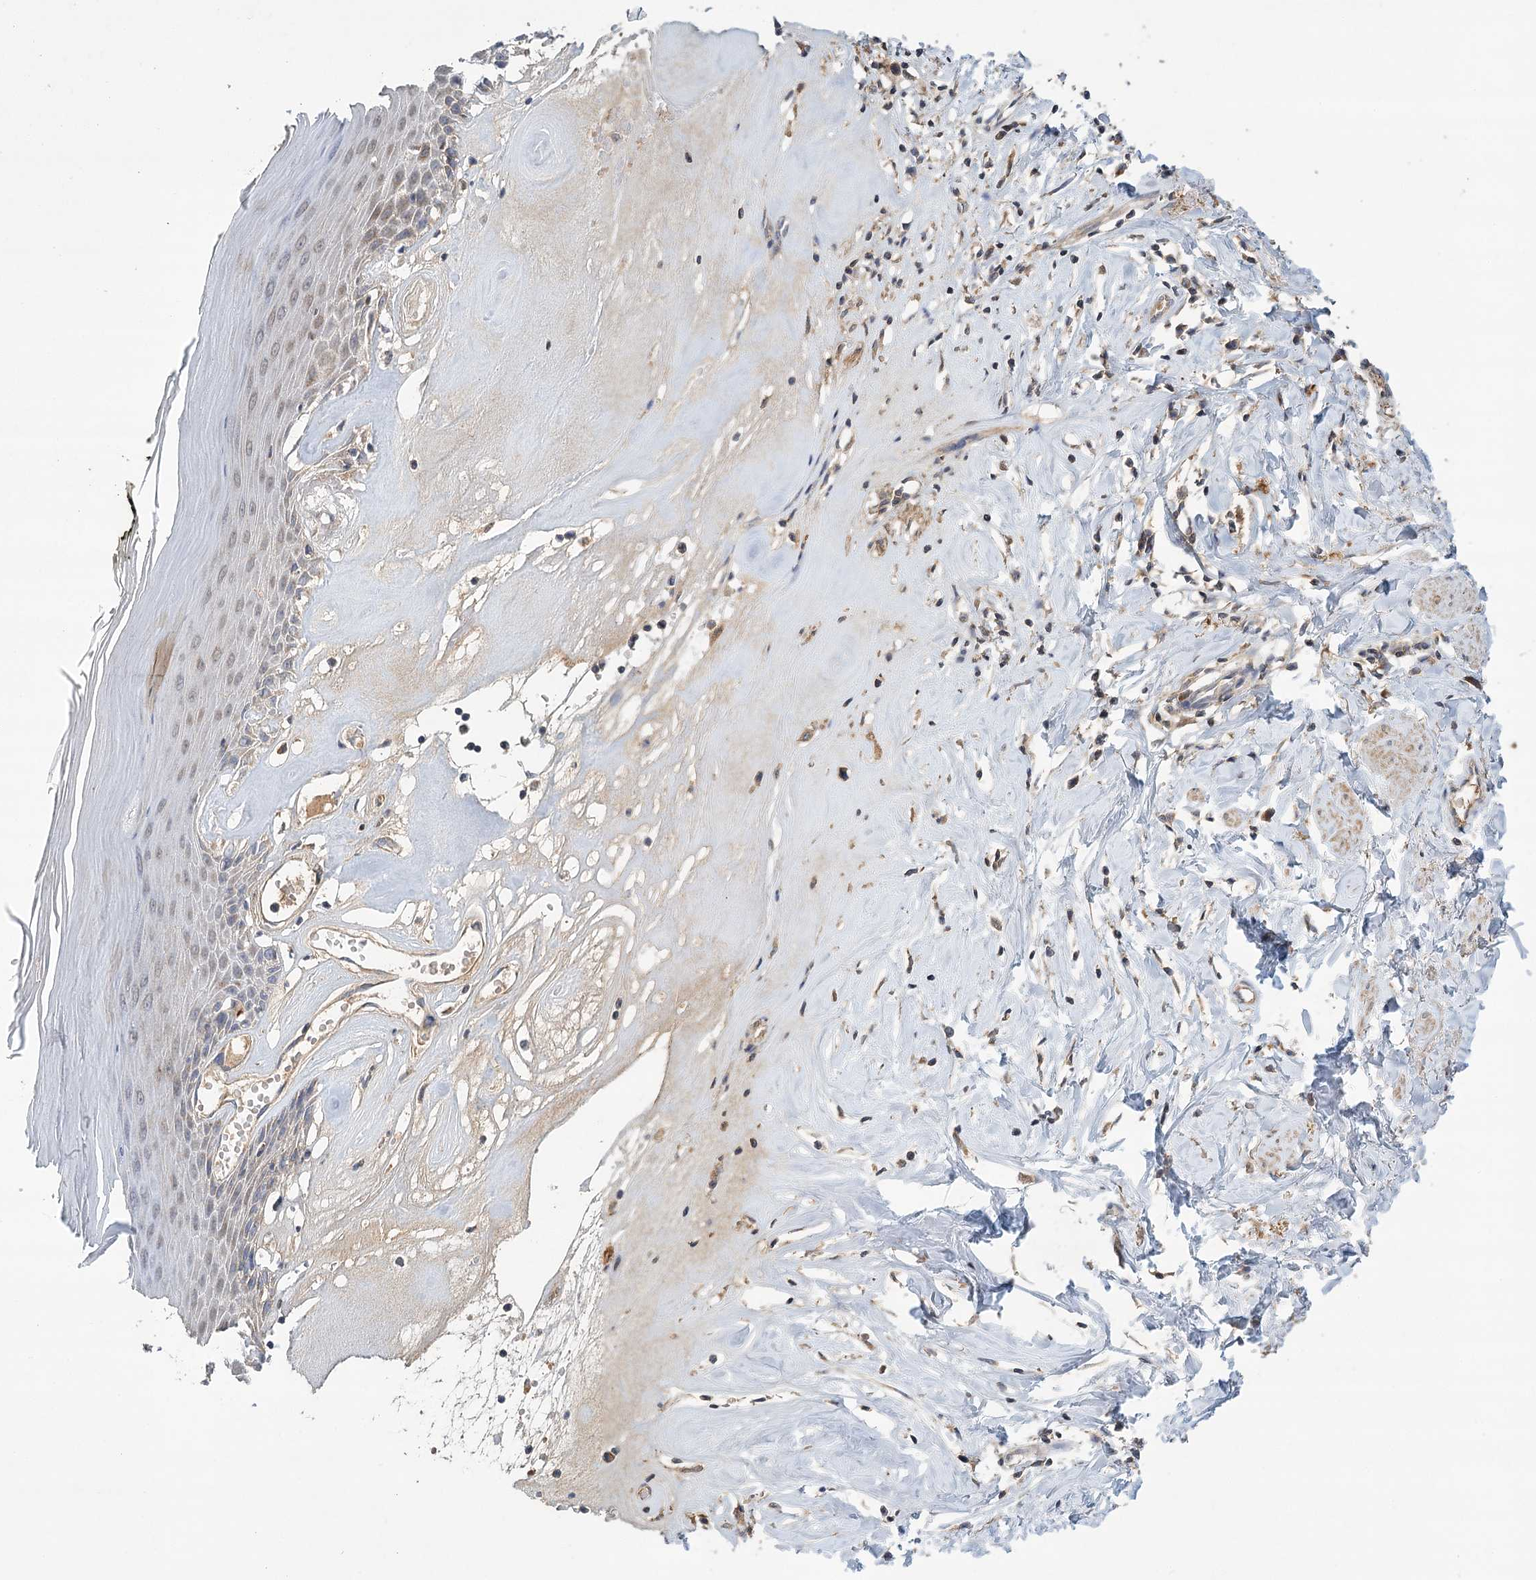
{"staining": {"intensity": "weak", "quantity": "25%-75%", "location": "cytoplasmic/membranous"}, "tissue": "skin", "cell_type": "Epidermal cells", "image_type": "normal", "snomed": [{"axis": "morphology", "description": "Normal tissue, NOS"}, {"axis": "morphology", "description": "Inflammation, NOS"}, {"axis": "topography", "description": "Vulva"}], "caption": "Skin stained with DAB (3,3'-diaminobenzidine) immunohistochemistry (IHC) reveals low levels of weak cytoplasmic/membranous staining in about 25%-75% of epidermal cells. (DAB = brown stain, brightfield microscopy at high magnification).", "gene": "LSS", "patient": {"sex": "female", "age": 84}}